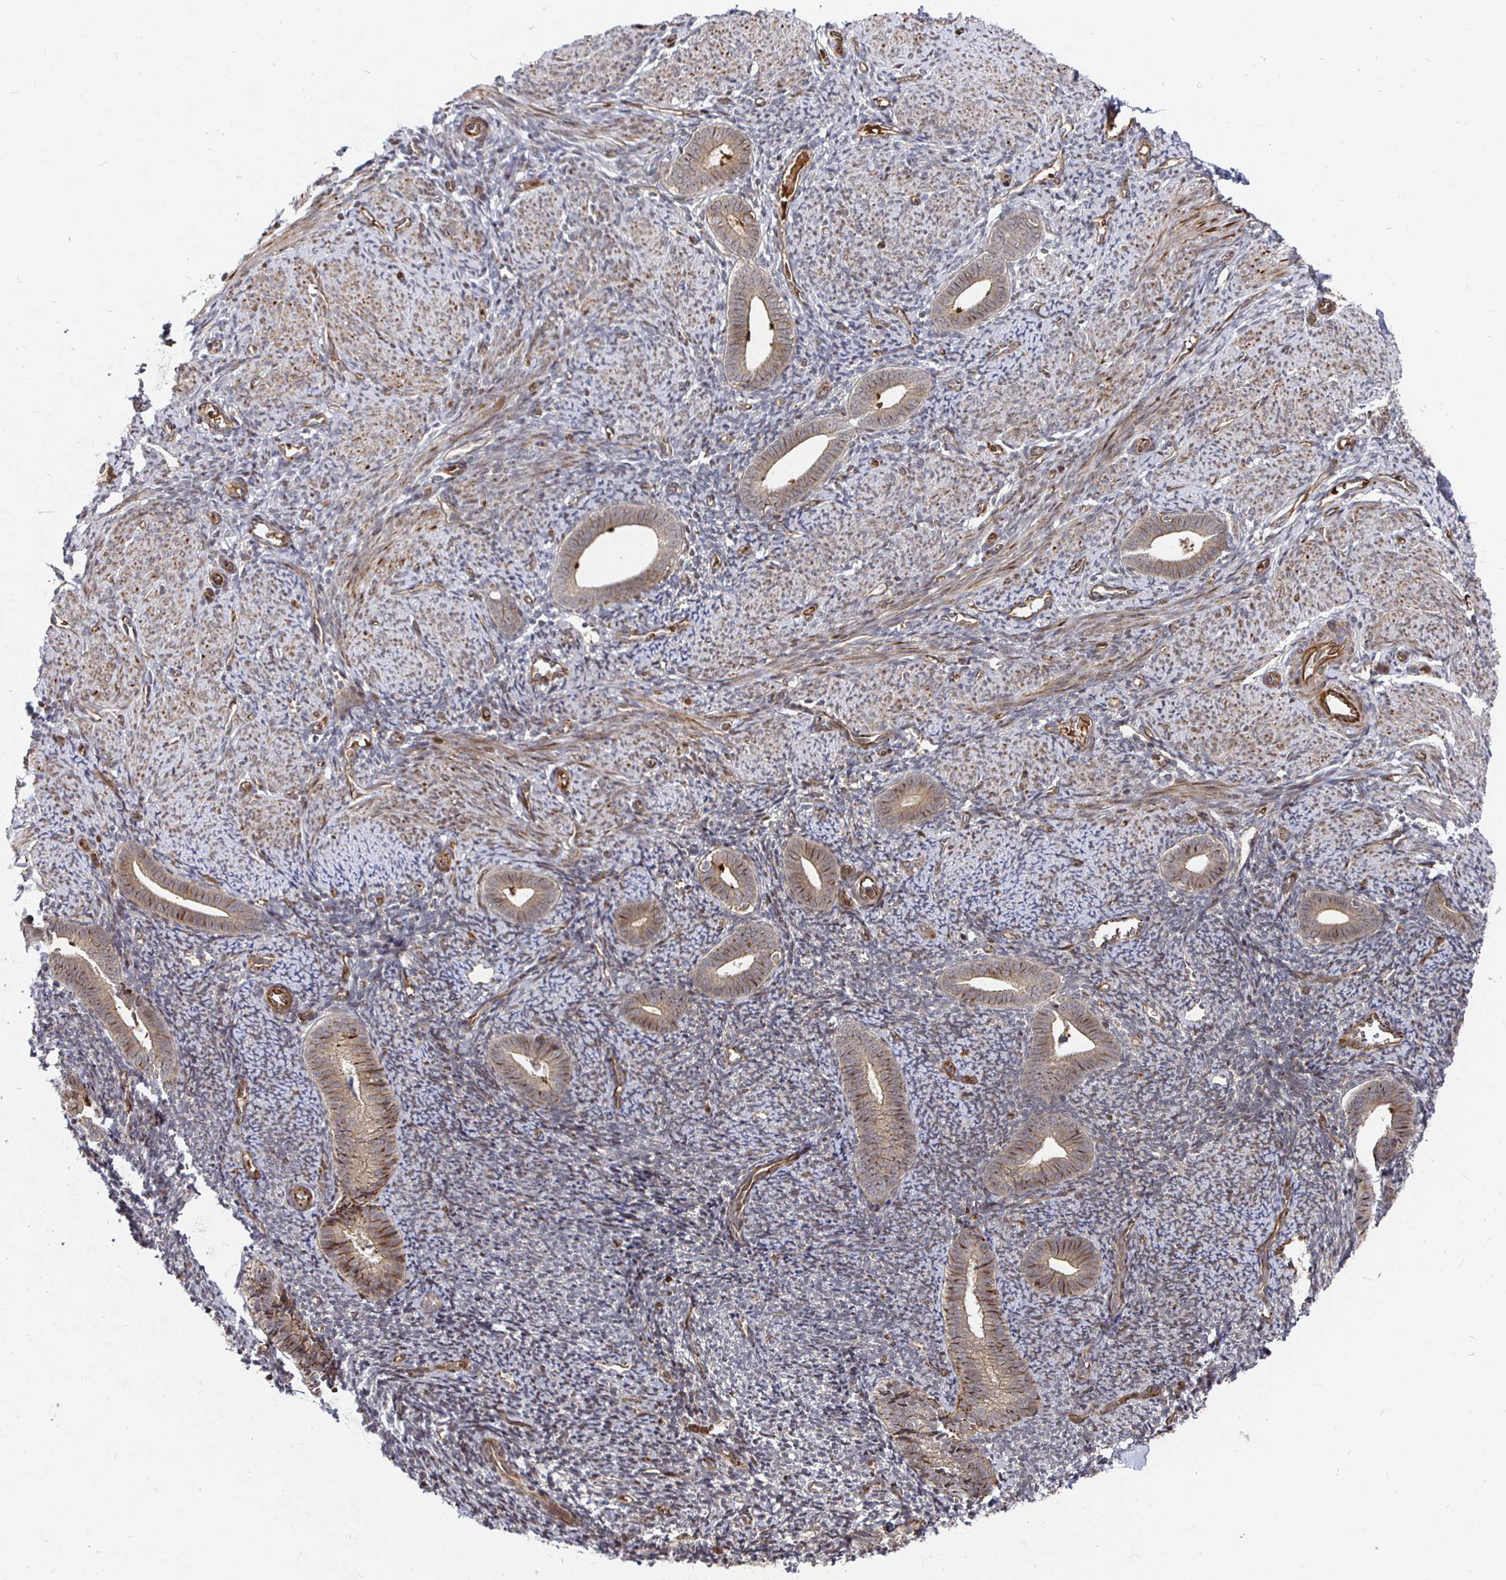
{"staining": {"intensity": "moderate", "quantity": "<25%", "location": "cytoplasmic/membranous"}, "tissue": "endometrium", "cell_type": "Cells in endometrial stroma", "image_type": "normal", "snomed": [{"axis": "morphology", "description": "Normal tissue, NOS"}, {"axis": "topography", "description": "Endometrium"}], "caption": "IHC staining of benign endometrium, which reveals low levels of moderate cytoplasmic/membranous staining in about <25% of cells in endometrial stroma indicating moderate cytoplasmic/membranous protein positivity. The staining was performed using DAB (brown) for protein detection and nuclei were counterstained in hematoxylin (blue).", "gene": "TBKBP1", "patient": {"sex": "female", "age": 39}}